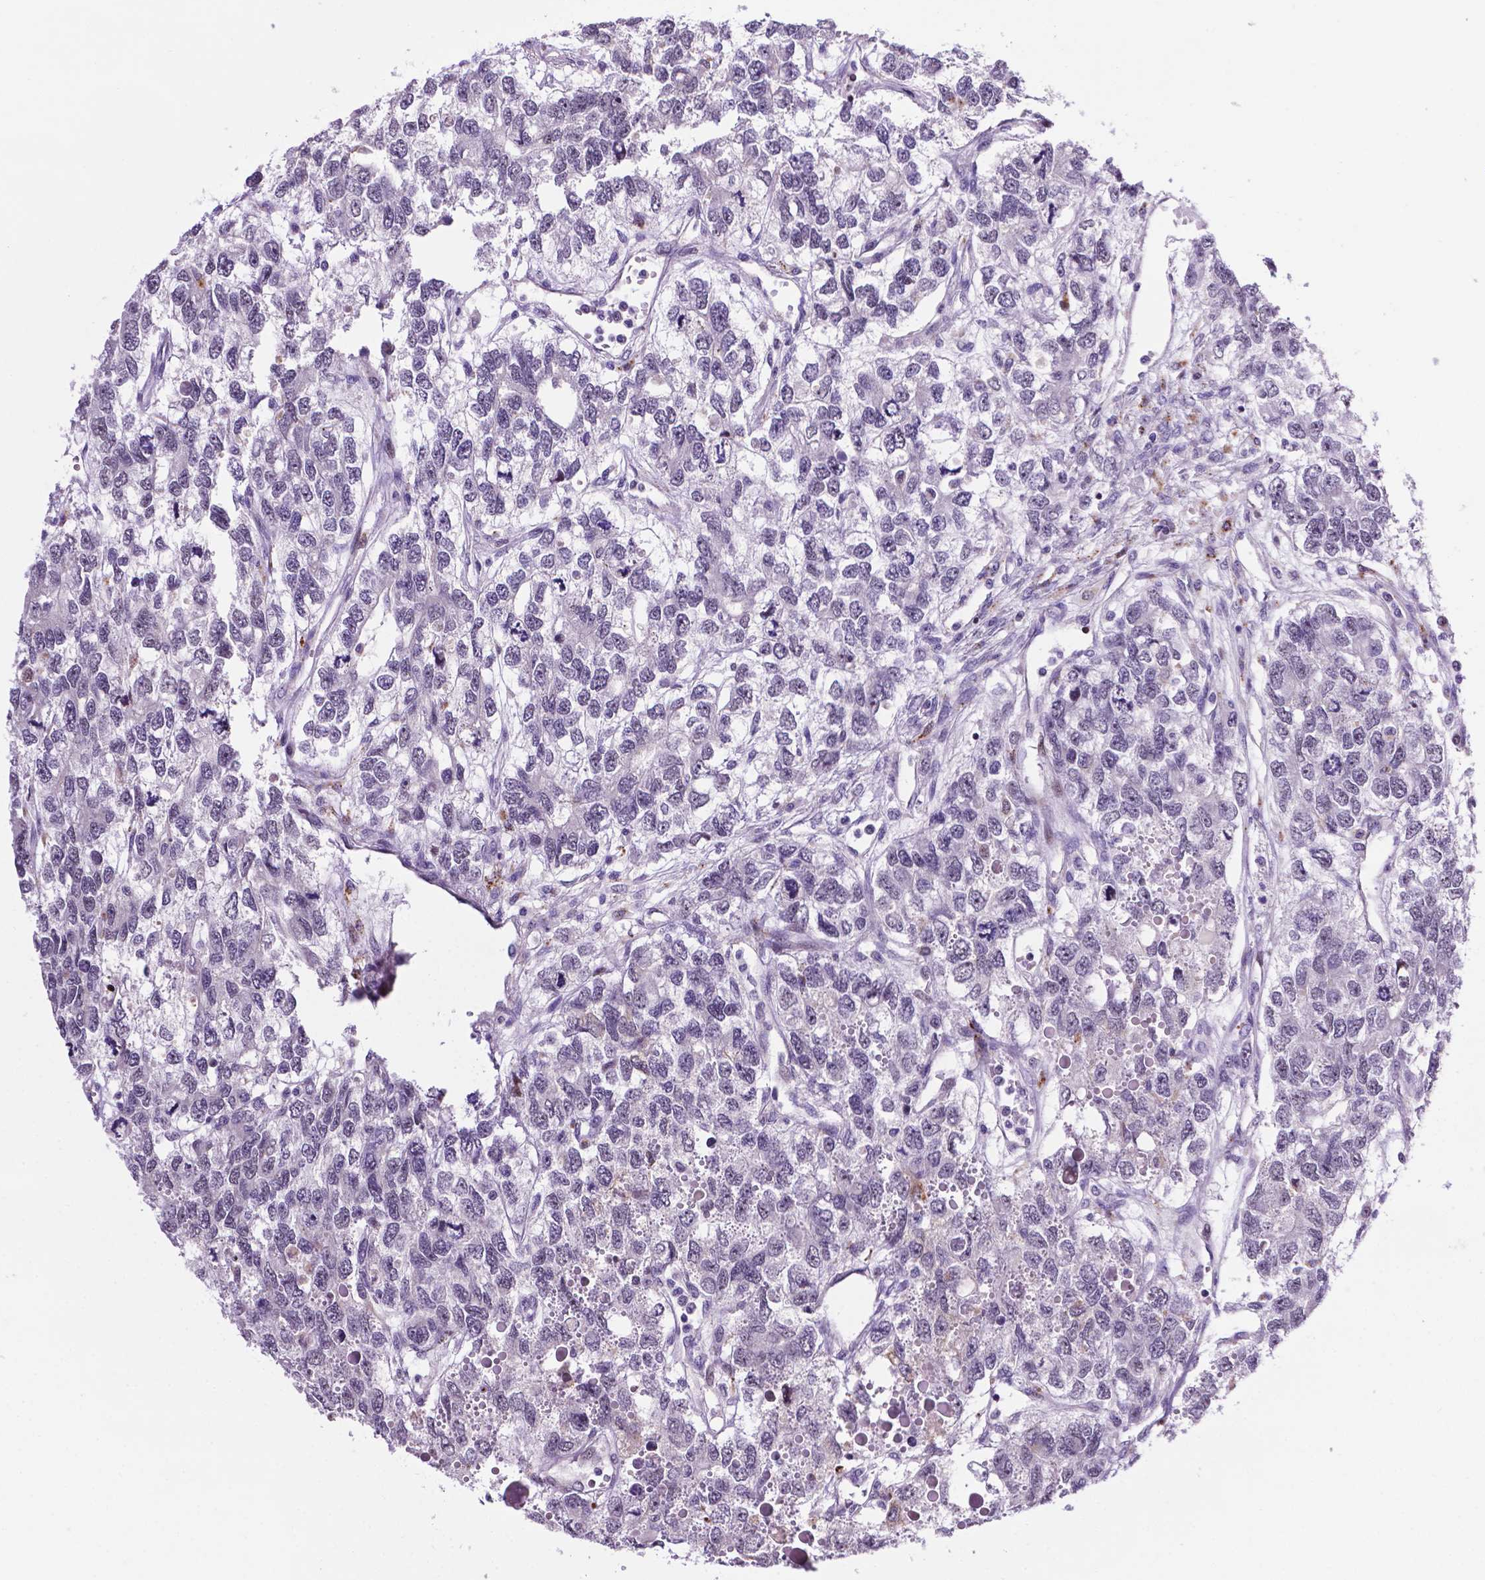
{"staining": {"intensity": "negative", "quantity": "none", "location": "none"}, "tissue": "testis cancer", "cell_type": "Tumor cells", "image_type": "cancer", "snomed": [{"axis": "morphology", "description": "Seminoma, NOS"}, {"axis": "topography", "description": "Testis"}], "caption": "Immunohistochemistry (IHC) micrograph of human testis cancer stained for a protein (brown), which exhibits no expression in tumor cells.", "gene": "SMAD3", "patient": {"sex": "male", "age": 52}}